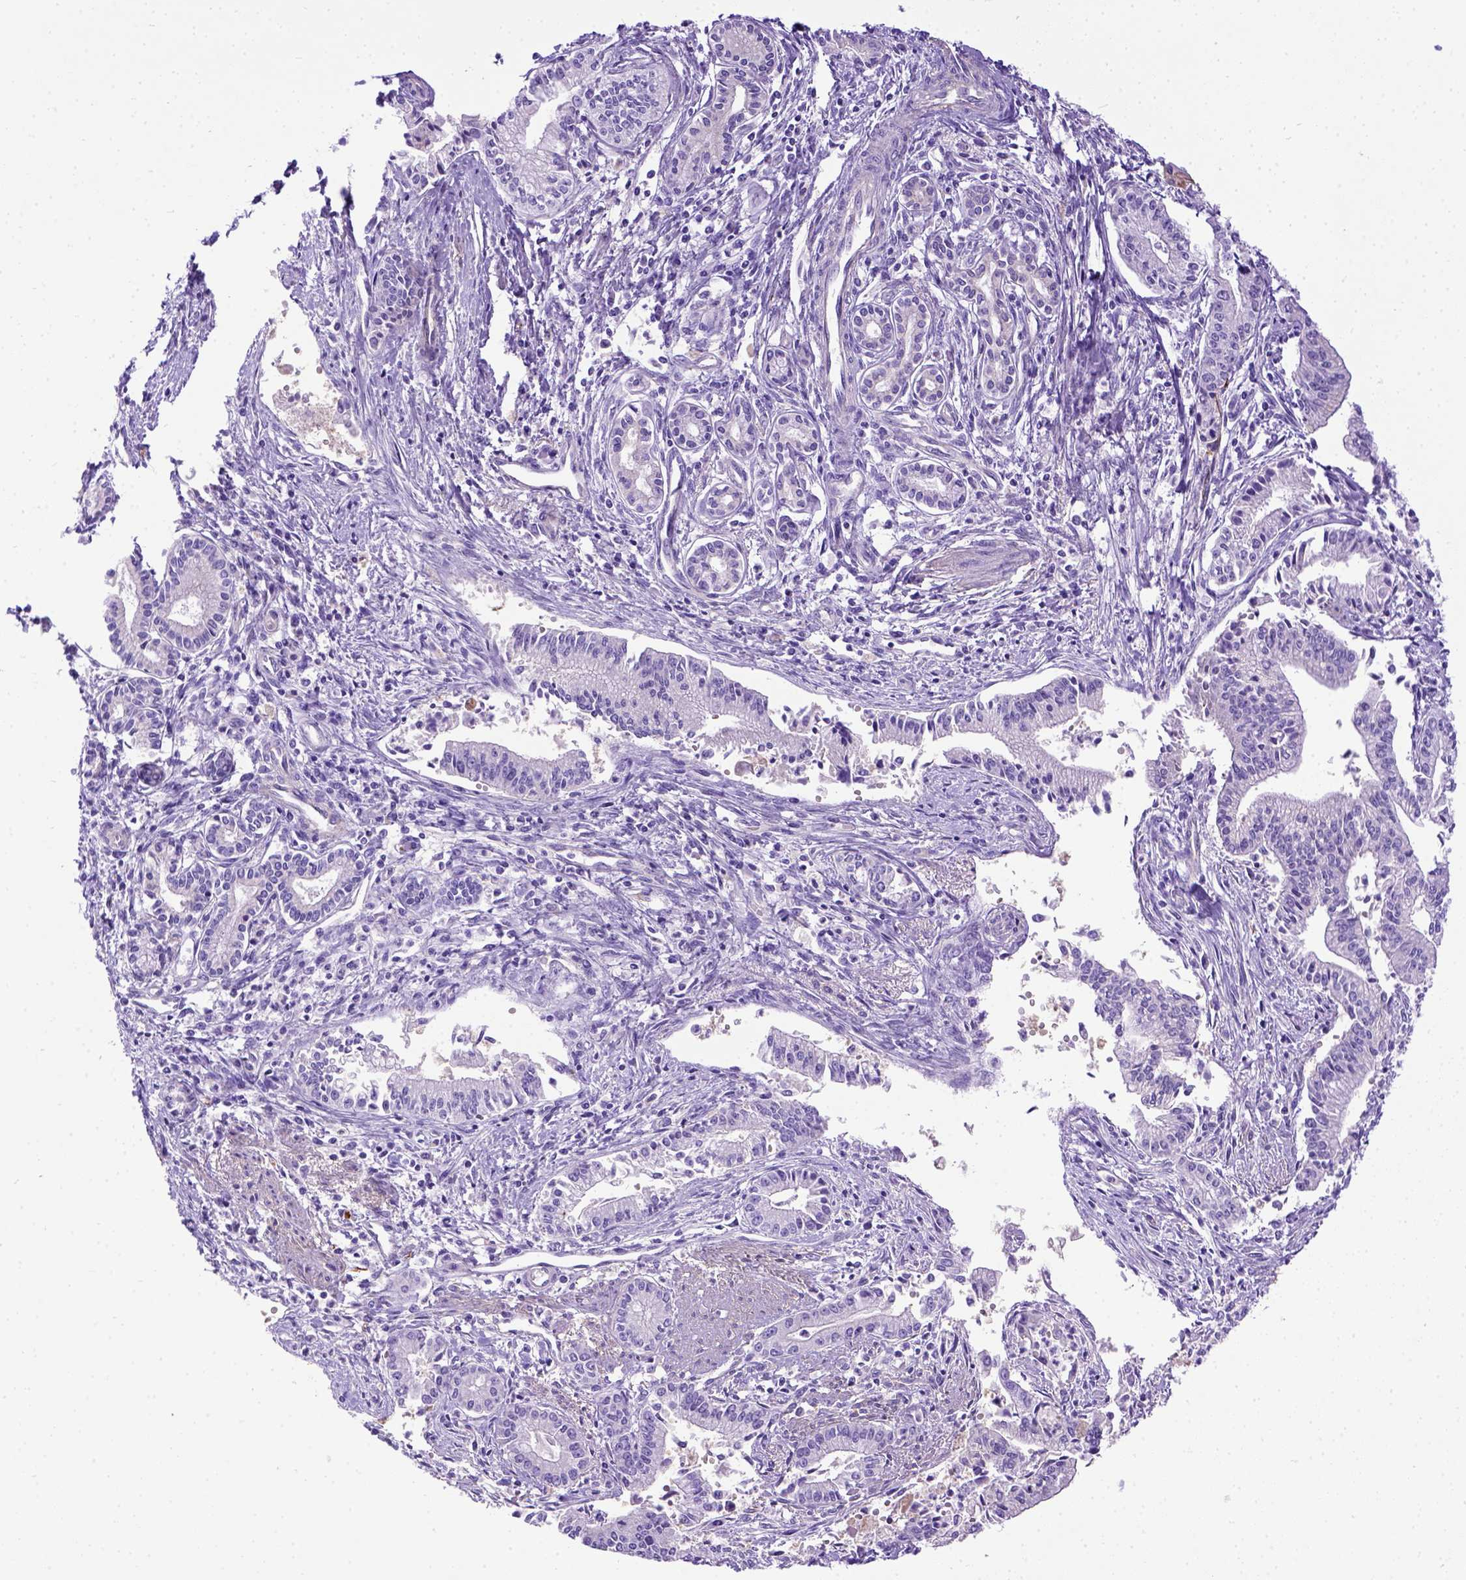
{"staining": {"intensity": "negative", "quantity": "none", "location": "none"}, "tissue": "pancreatic cancer", "cell_type": "Tumor cells", "image_type": "cancer", "snomed": [{"axis": "morphology", "description": "Adenocarcinoma, NOS"}, {"axis": "topography", "description": "Pancreas"}], "caption": "IHC micrograph of neoplastic tissue: pancreatic cancer (adenocarcinoma) stained with DAB shows no significant protein staining in tumor cells.", "gene": "LRRC18", "patient": {"sex": "female", "age": 65}}